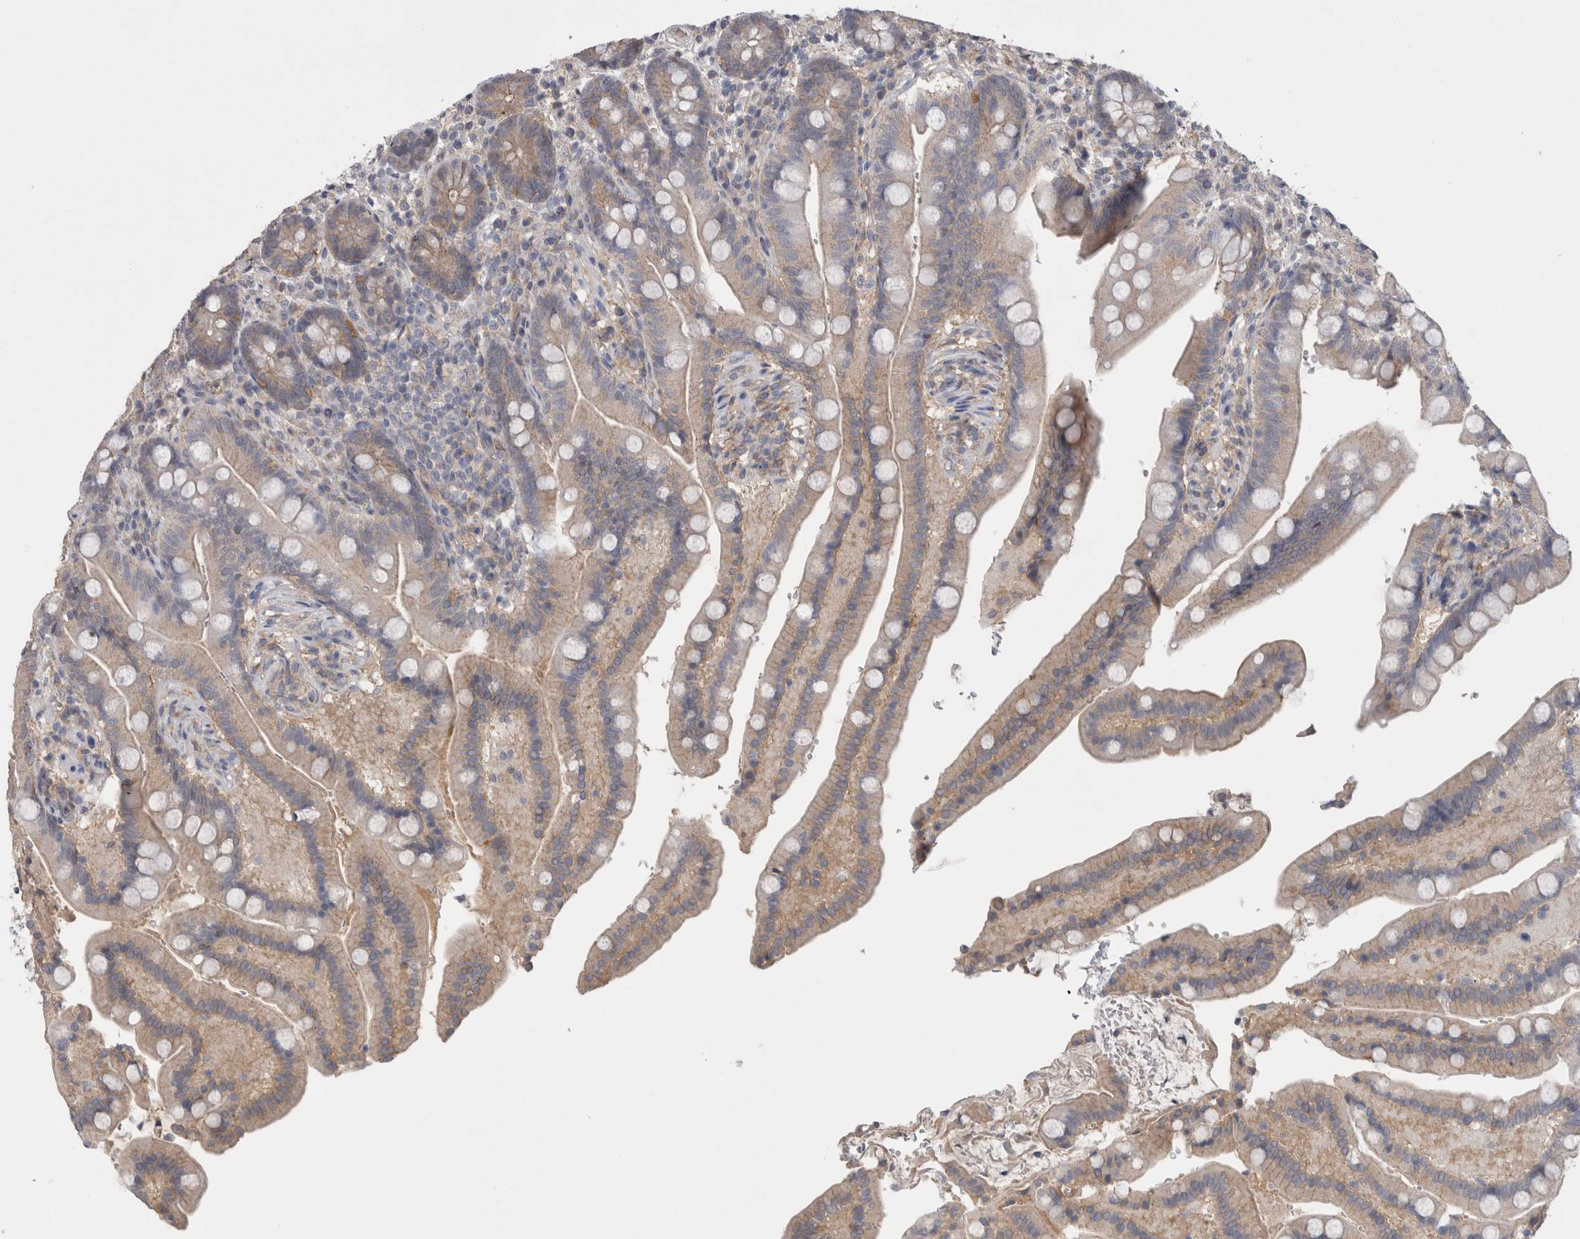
{"staining": {"intensity": "negative", "quantity": "none", "location": "none"}, "tissue": "colon", "cell_type": "Endothelial cells", "image_type": "normal", "snomed": [{"axis": "morphology", "description": "Normal tissue, NOS"}, {"axis": "topography", "description": "Smooth muscle"}, {"axis": "topography", "description": "Colon"}], "caption": "Micrograph shows no protein positivity in endothelial cells of unremarkable colon. The staining was performed using DAB to visualize the protein expression in brown, while the nuclei were stained in blue with hematoxylin (Magnification: 20x).", "gene": "NECTIN2", "patient": {"sex": "male", "age": 73}}